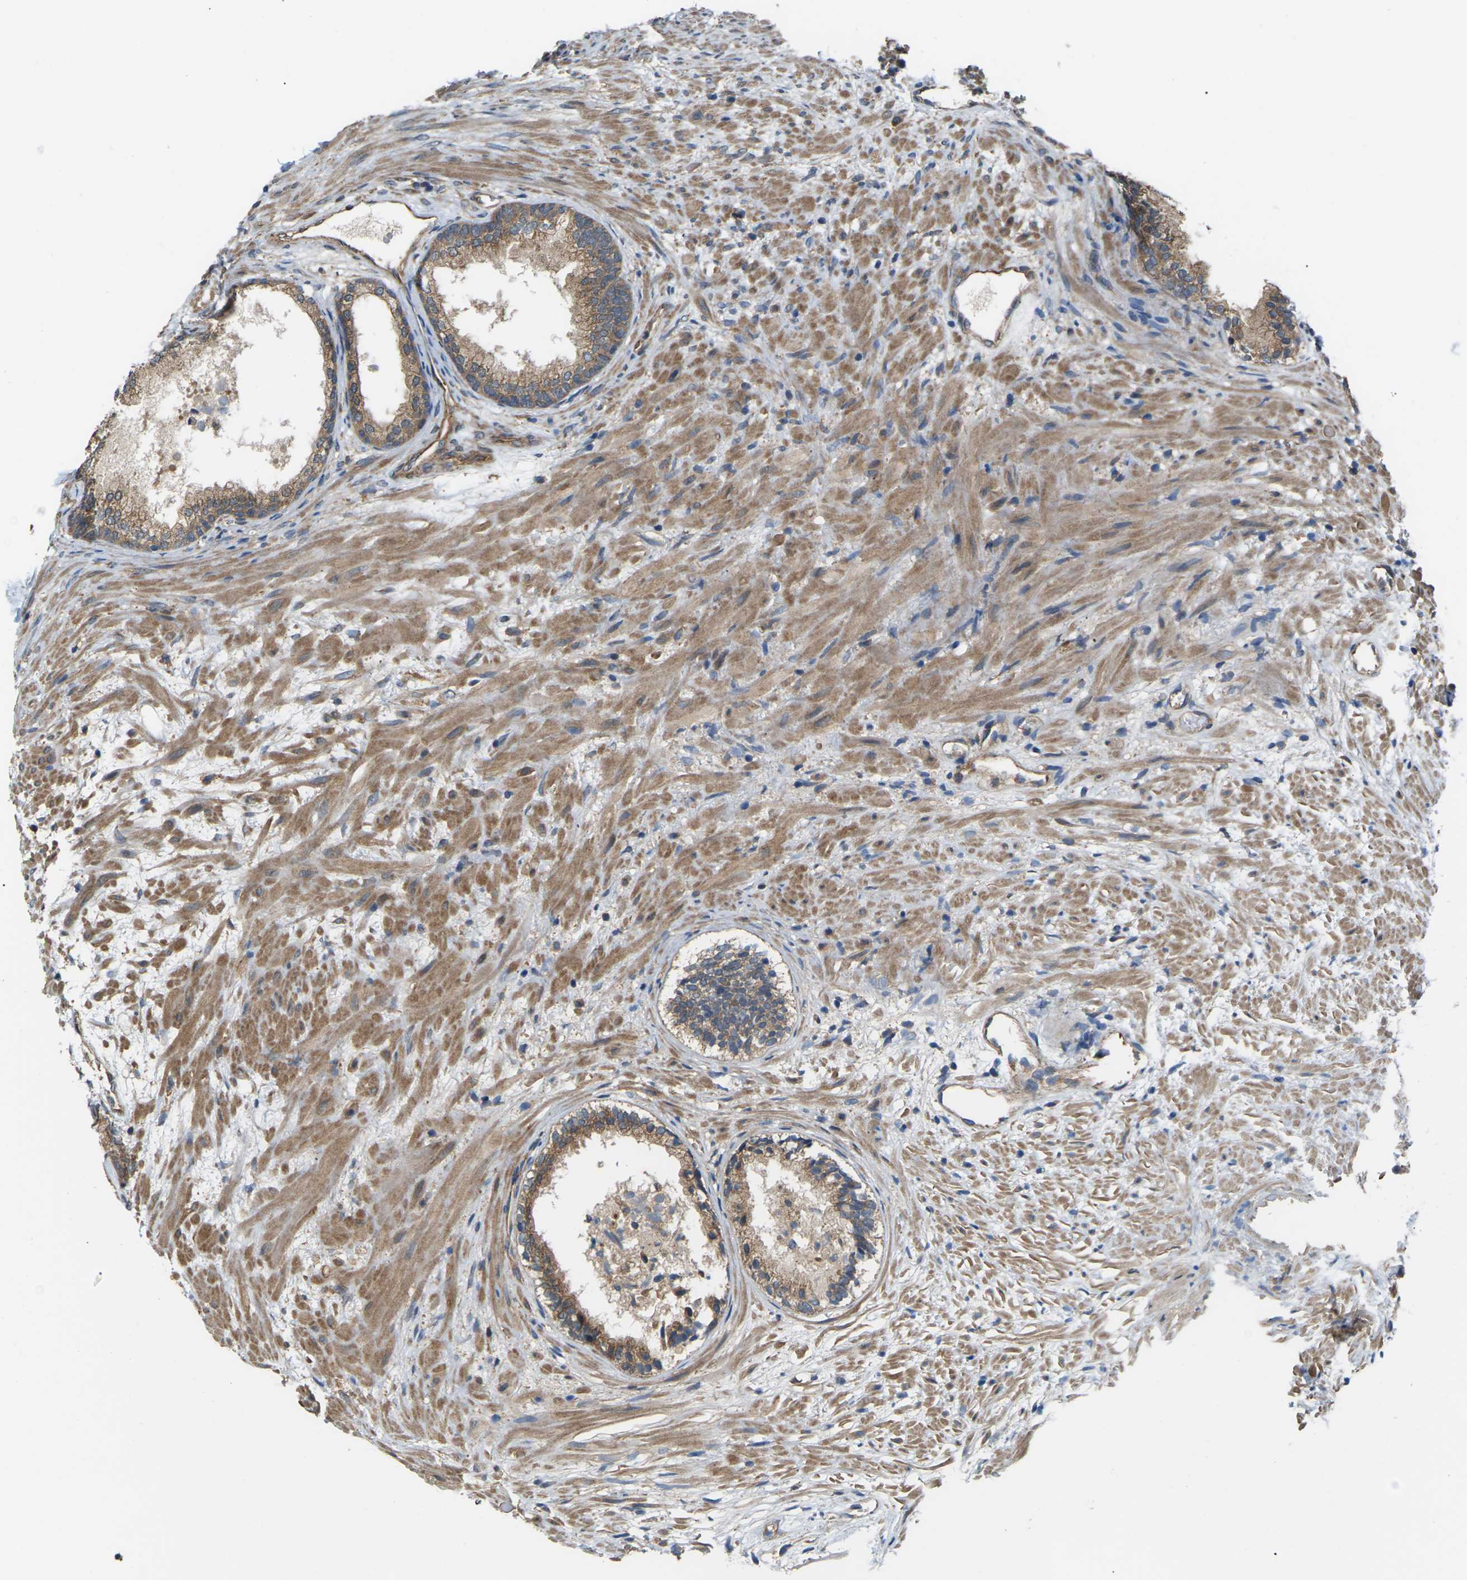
{"staining": {"intensity": "moderate", "quantity": ">75%", "location": "cytoplasmic/membranous"}, "tissue": "prostate", "cell_type": "Glandular cells", "image_type": "normal", "snomed": [{"axis": "morphology", "description": "Normal tissue, NOS"}, {"axis": "topography", "description": "Prostate"}], "caption": "Immunohistochemistry image of benign human prostate stained for a protein (brown), which exhibits medium levels of moderate cytoplasmic/membranous positivity in approximately >75% of glandular cells.", "gene": "NRAS", "patient": {"sex": "male", "age": 76}}